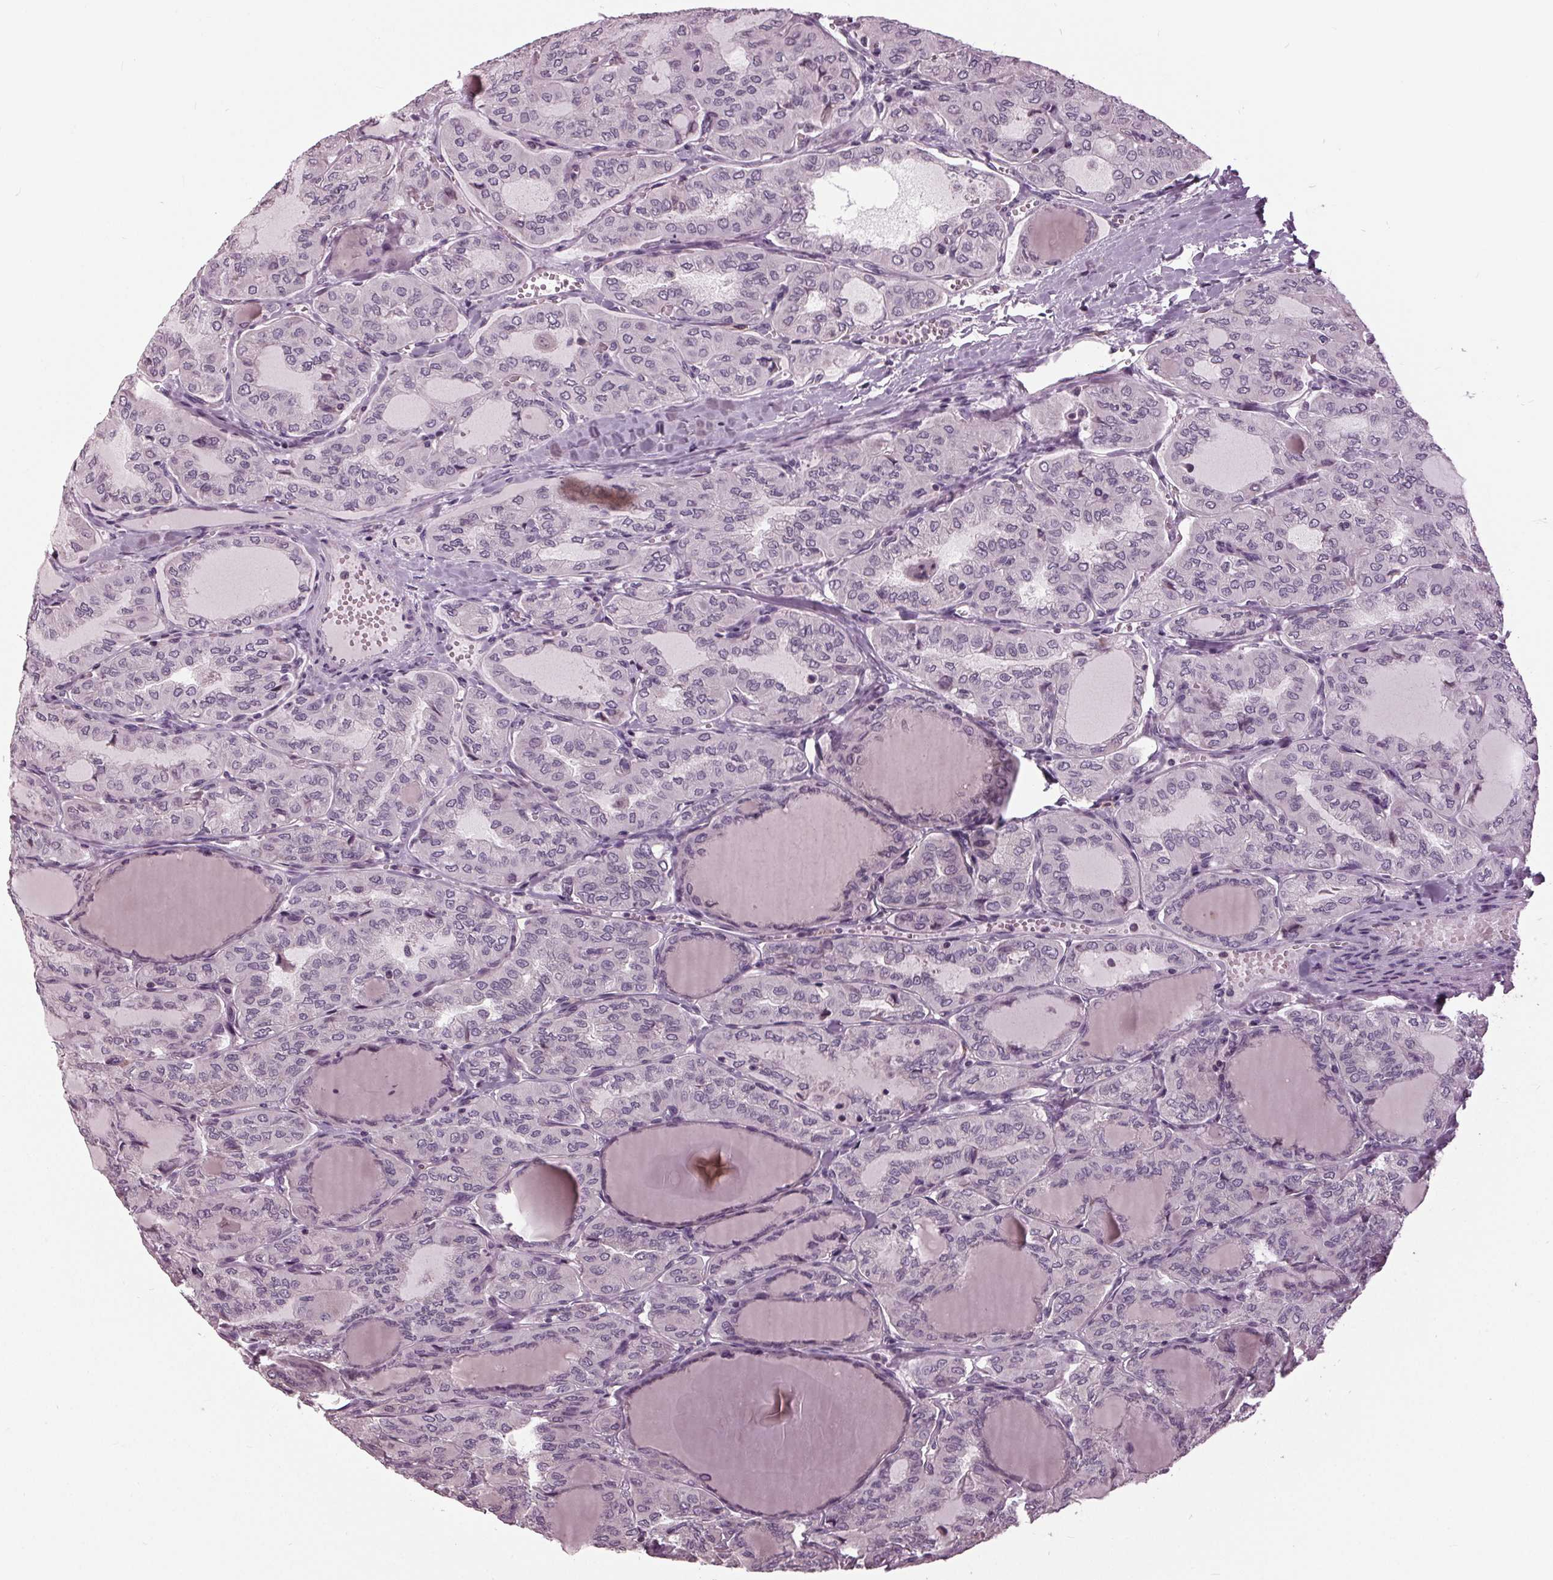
{"staining": {"intensity": "negative", "quantity": "none", "location": "none"}, "tissue": "thyroid cancer", "cell_type": "Tumor cells", "image_type": "cancer", "snomed": [{"axis": "morphology", "description": "Papillary adenocarcinoma, NOS"}, {"axis": "topography", "description": "Thyroid gland"}], "caption": "Tumor cells are negative for protein expression in human thyroid cancer.", "gene": "SIGLEC6", "patient": {"sex": "male", "age": 20}}